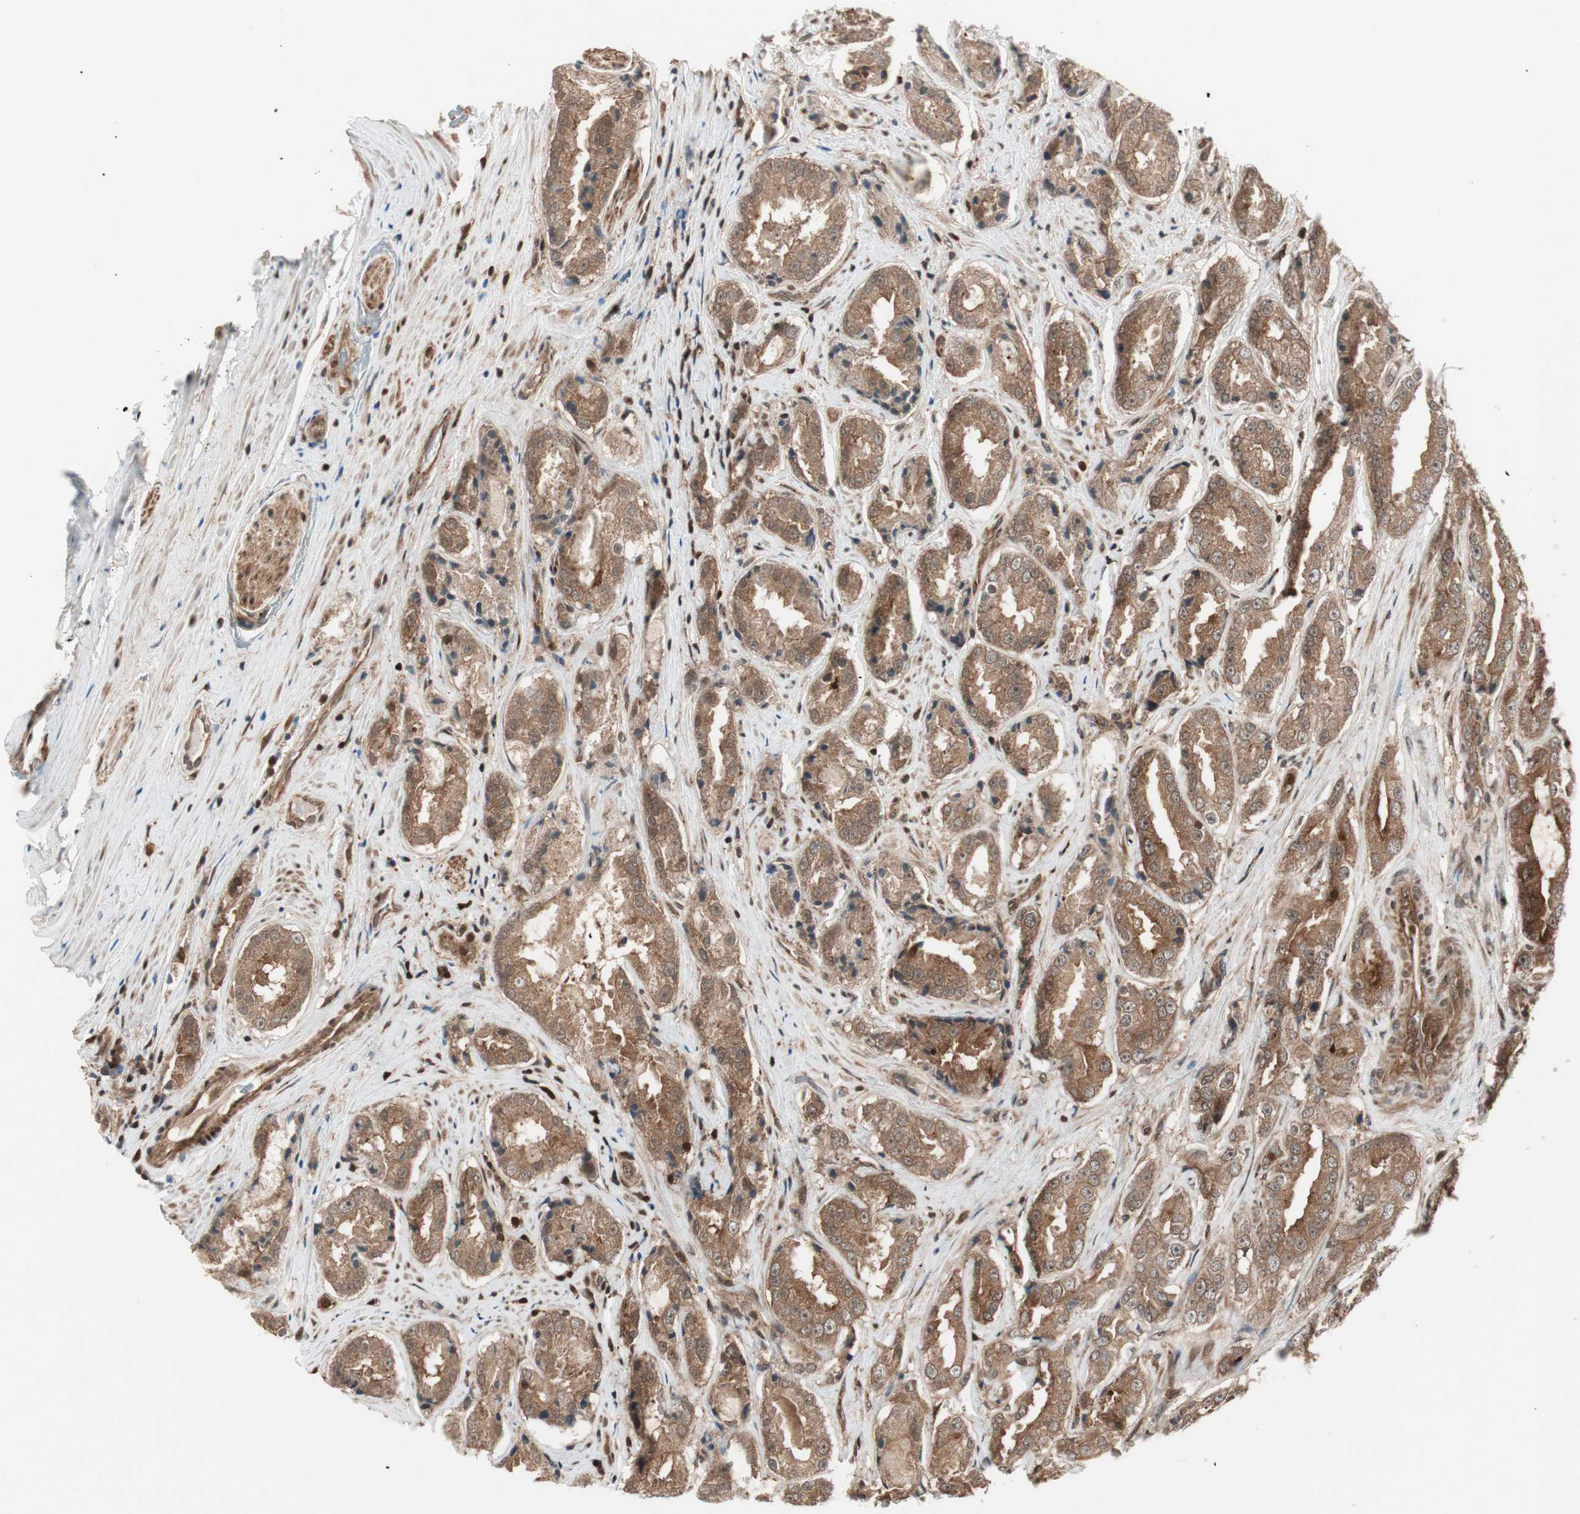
{"staining": {"intensity": "moderate", "quantity": ">75%", "location": "cytoplasmic/membranous"}, "tissue": "prostate cancer", "cell_type": "Tumor cells", "image_type": "cancer", "snomed": [{"axis": "morphology", "description": "Adenocarcinoma, High grade"}, {"axis": "topography", "description": "Prostate"}], "caption": "Prostate adenocarcinoma (high-grade) tissue displays moderate cytoplasmic/membranous staining in about >75% of tumor cells, visualized by immunohistochemistry.", "gene": "PRKG2", "patient": {"sex": "male", "age": 73}}